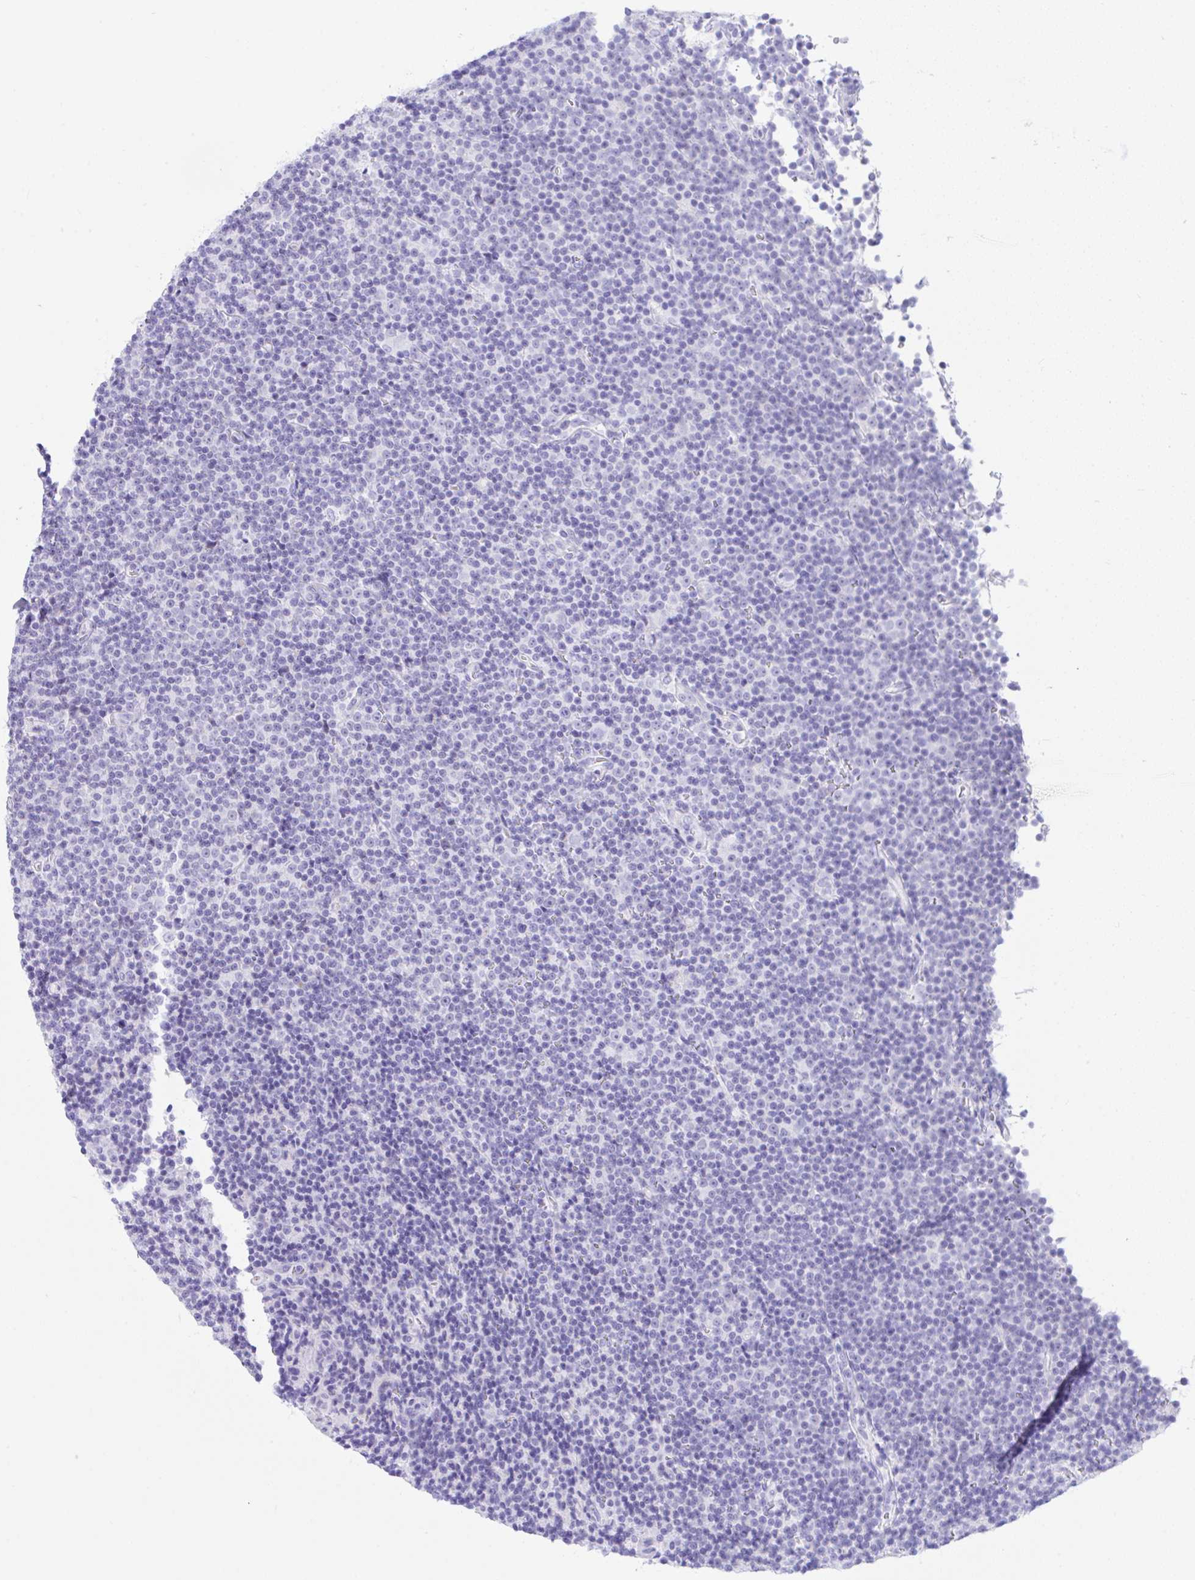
{"staining": {"intensity": "negative", "quantity": "none", "location": "none"}, "tissue": "lymphoma", "cell_type": "Tumor cells", "image_type": "cancer", "snomed": [{"axis": "morphology", "description": "Malignant lymphoma, non-Hodgkin's type, Low grade"}, {"axis": "topography", "description": "Lymph node"}], "caption": "Immunohistochemical staining of lymphoma displays no significant staining in tumor cells.", "gene": "SEL1L2", "patient": {"sex": "female", "age": 67}}